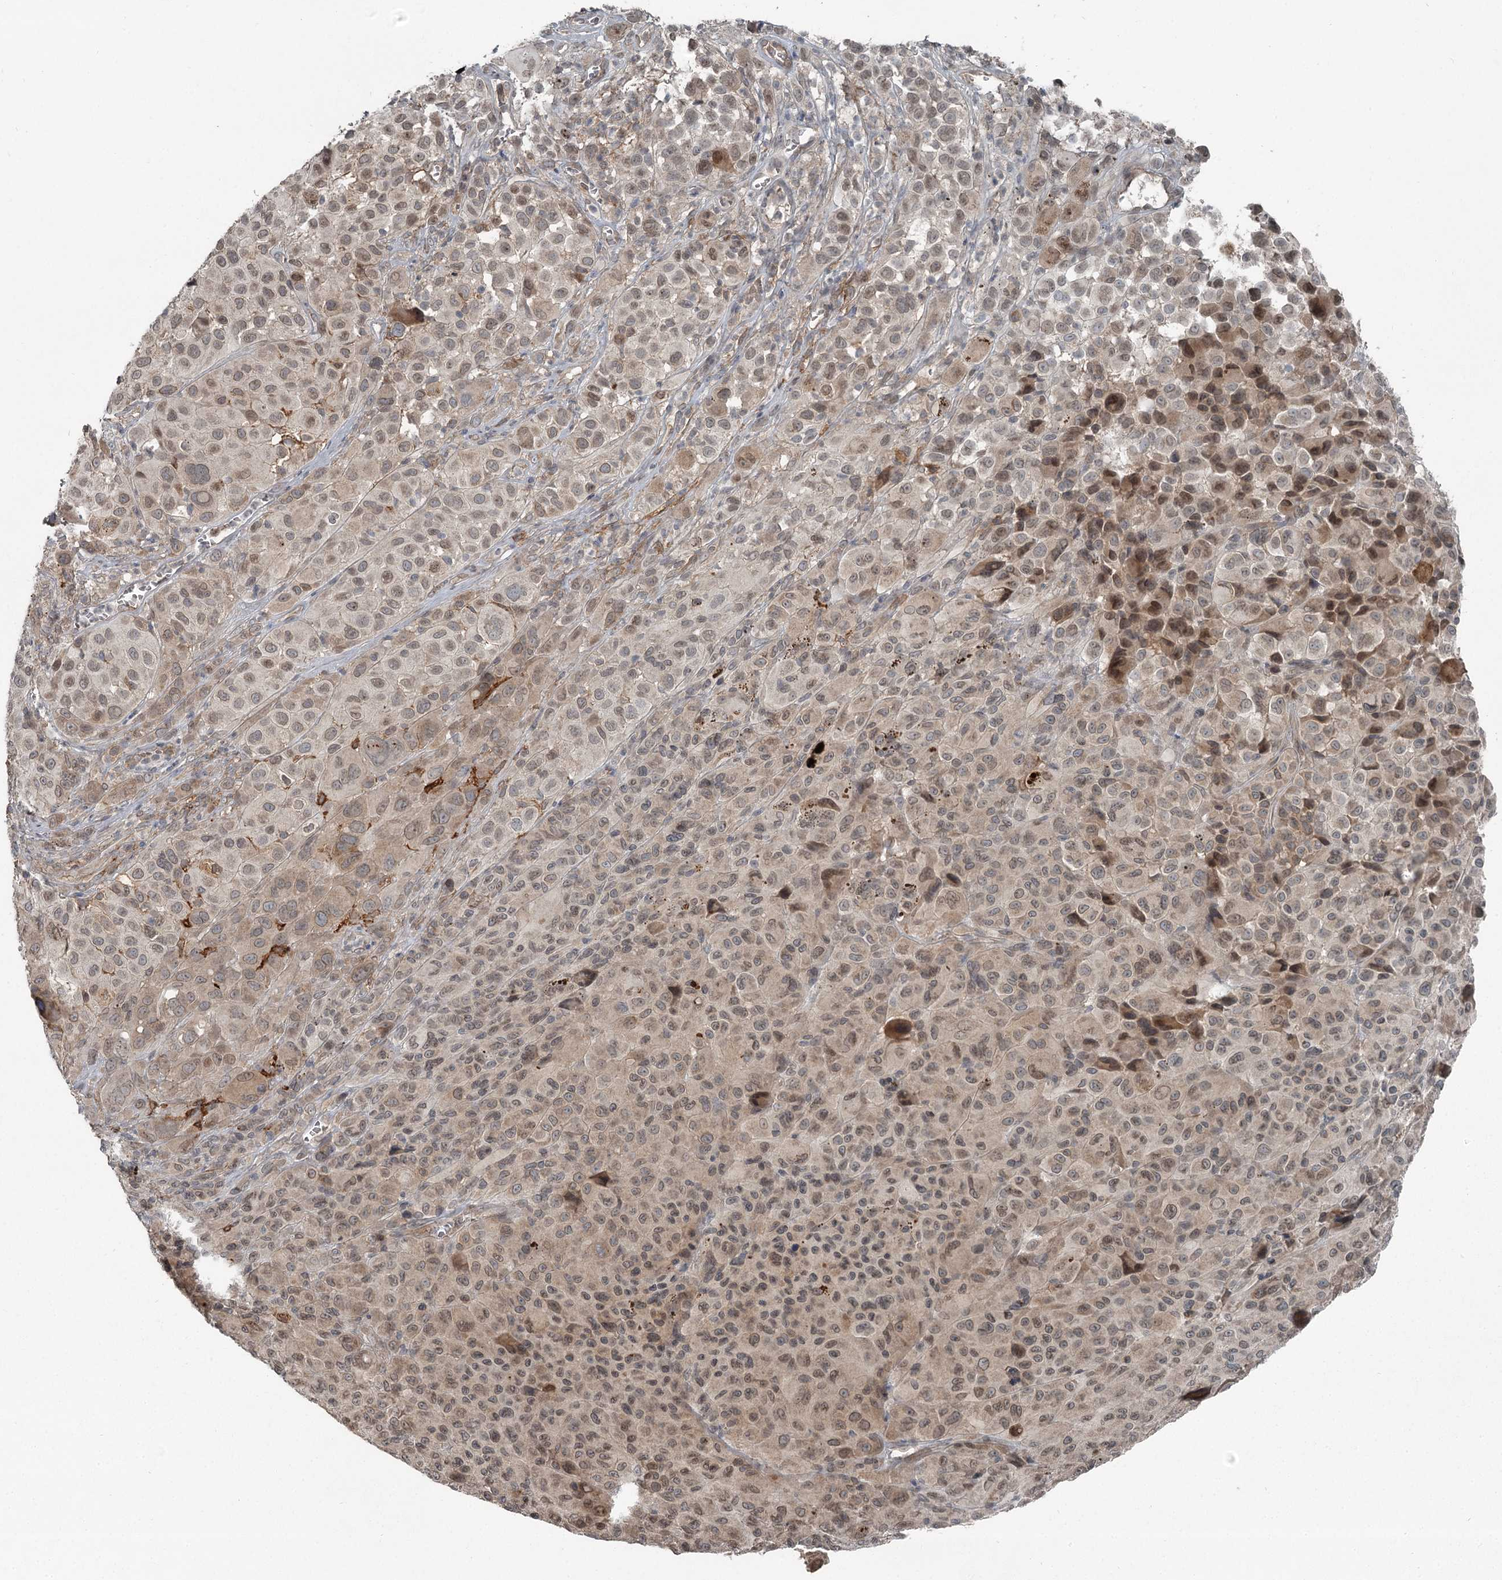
{"staining": {"intensity": "moderate", "quantity": "<25%", "location": "cytoplasmic/membranous,nuclear"}, "tissue": "melanoma", "cell_type": "Tumor cells", "image_type": "cancer", "snomed": [{"axis": "morphology", "description": "Malignant melanoma, NOS"}, {"axis": "topography", "description": "Skin of trunk"}], "caption": "Malignant melanoma was stained to show a protein in brown. There is low levels of moderate cytoplasmic/membranous and nuclear staining in about <25% of tumor cells.", "gene": "SLC39A8", "patient": {"sex": "male", "age": 71}}